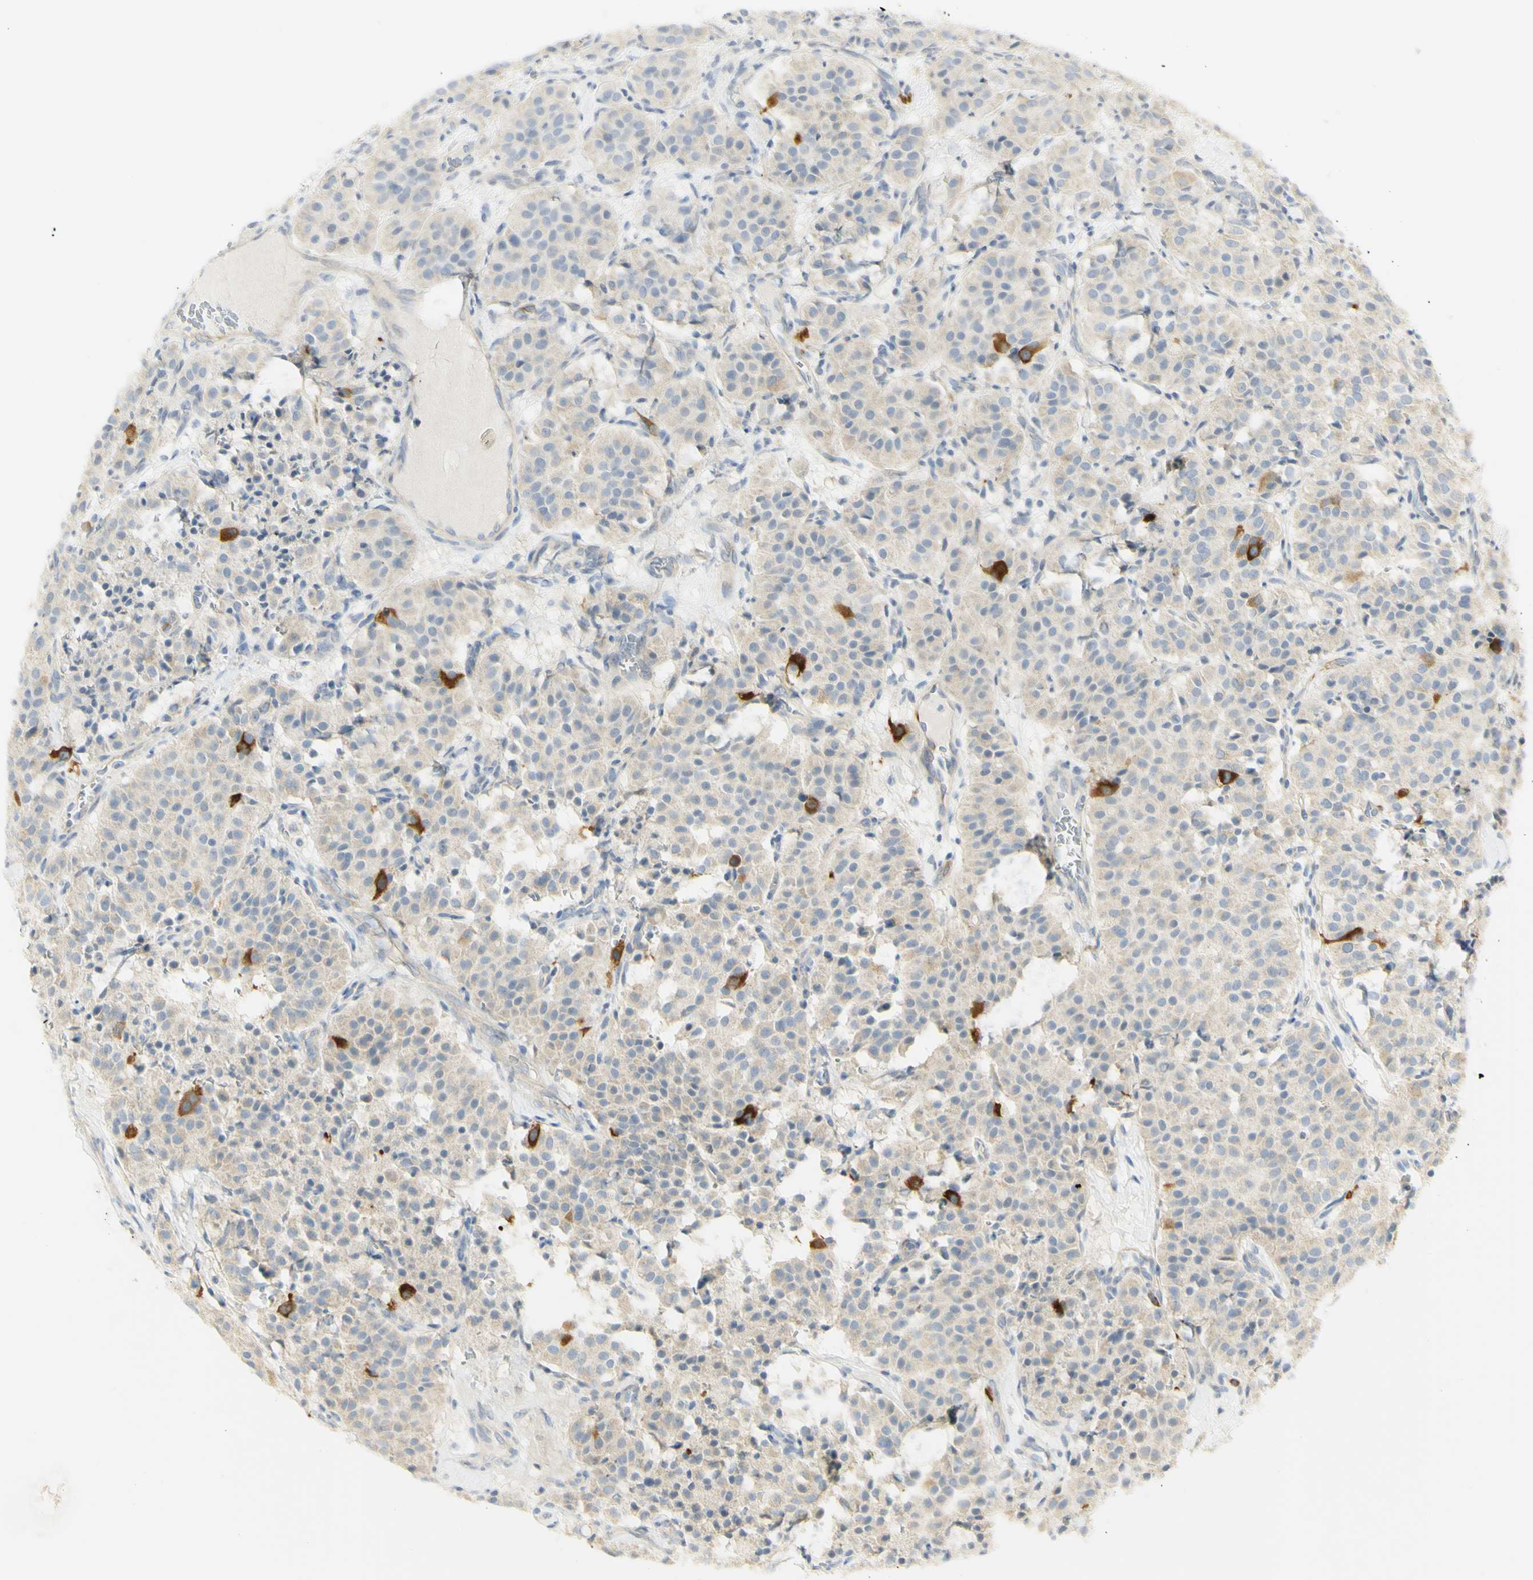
{"staining": {"intensity": "strong", "quantity": "<25%", "location": "cytoplasmic/membranous"}, "tissue": "carcinoid", "cell_type": "Tumor cells", "image_type": "cancer", "snomed": [{"axis": "morphology", "description": "Carcinoid, malignant, NOS"}, {"axis": "topography", "description": "Lung"}], "caption": "High-power microscopy captured an immunohistochemistry (IHC) micrograph of carcinoid (malignant), revealing strong cytoplasmic/membranous staining in approximately <25% of tumor cells. The protein of interest is shown in brown color, while the nuclei are stained blue.", "gene": "KIF11", "patient": {"sex": "male", "age": 30}}